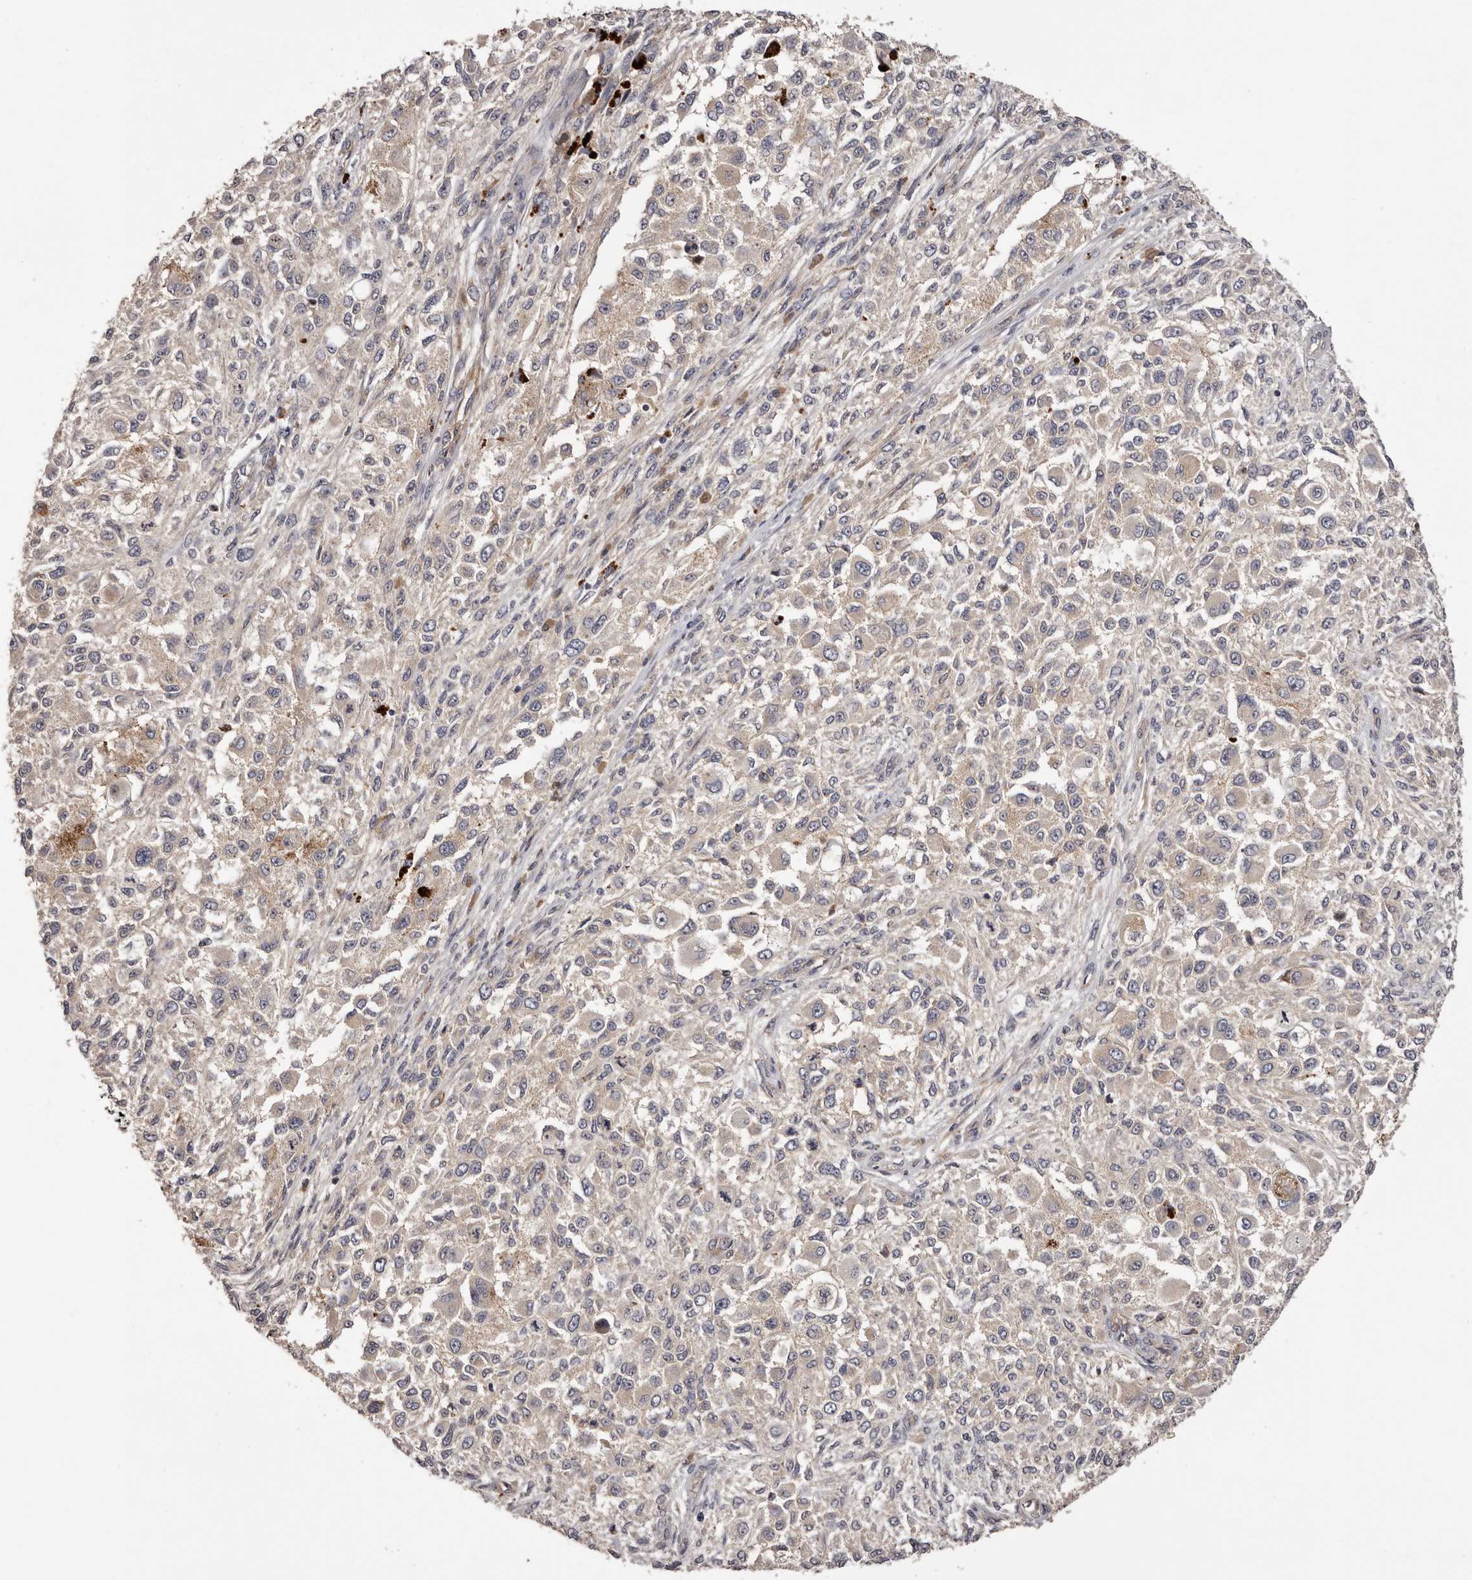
{"staining": {"intensity": "negative", "quantity": "none", "location": "none"}, "tissue": "melanoma", "cell_type": "Tumor cells", "image_type": "cancer", "snomed": [{"axis": "morphology", "description": "Necrosis, NOS"}, {"axis": "morphology", "description": "Malignant melanoma, NOS"}, {"axis": "topography", "description": "Skin"}], "caption": "Immunohistochemistry micrograph of melanoma stained for a protein (brown), which exhibits no staining in tumor cells. Brightfield microscopy of immunohistochemistry (IHC) stained with DAB (3,3'-diaminobenzidine) (brown) and hematoxylin (blue), captured at high magnification.", "gene": "LTV1", "patient": {"sex": "female", "age": 87}}